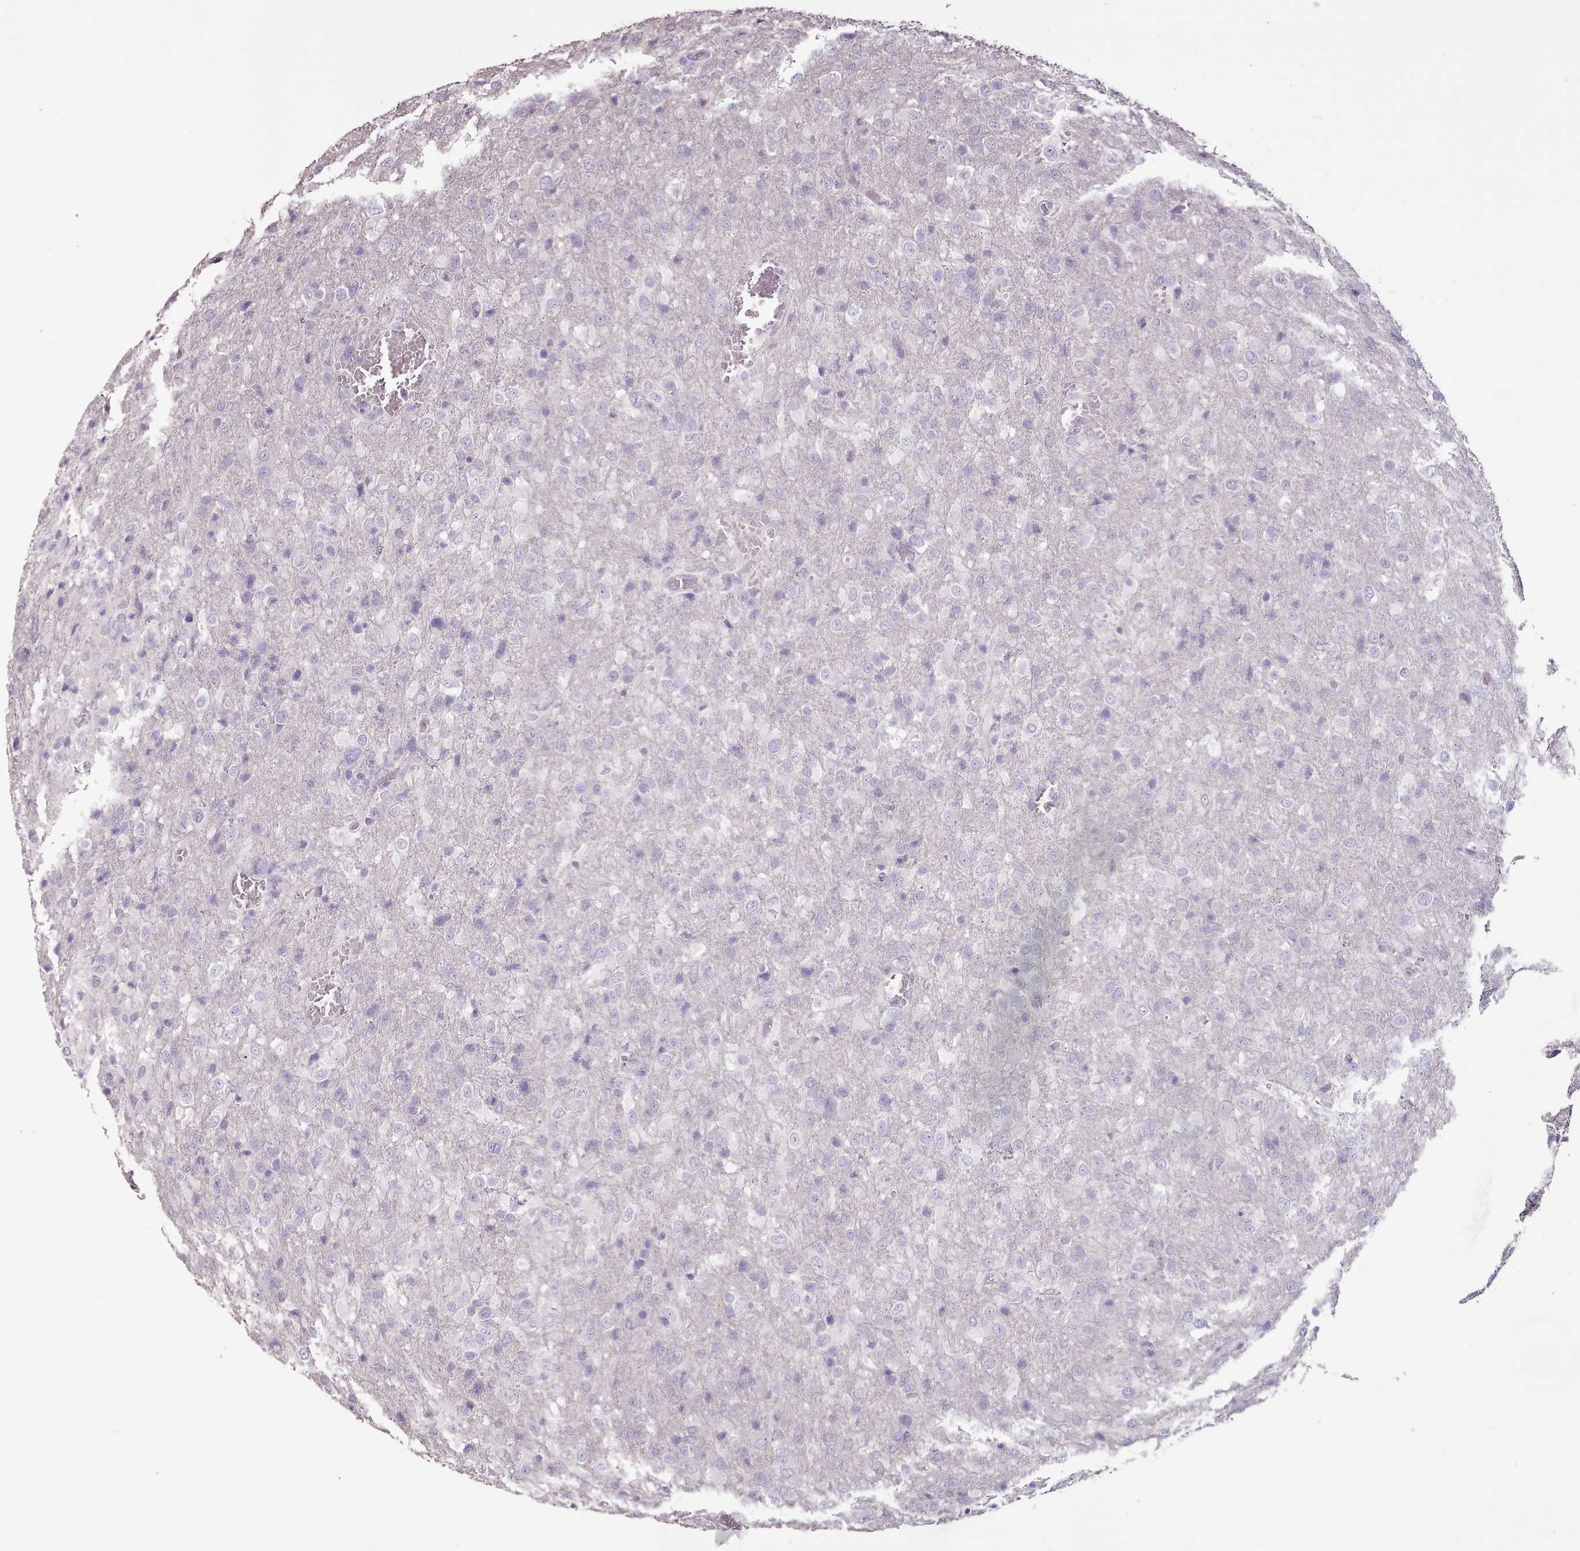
{"staining": {"intensity": "negative", "quantity": "none", "location": "none"}, "tissue": "glioma", "cell_type": "Tumor cells", "image_type": "cancer", "snomed": [{"axis": "morphology", "description": "Glioma, malignant, High grade"}, {"axis": "topography", "description": "Brain"}], "caption": "This is a histopathology image of immunohistochemistry staining of high-grade glioma (malignant), which shows no staining in tumor cells.", "gene": "BLOC1S2", "patient": {"sex": "female", "age": 74}}